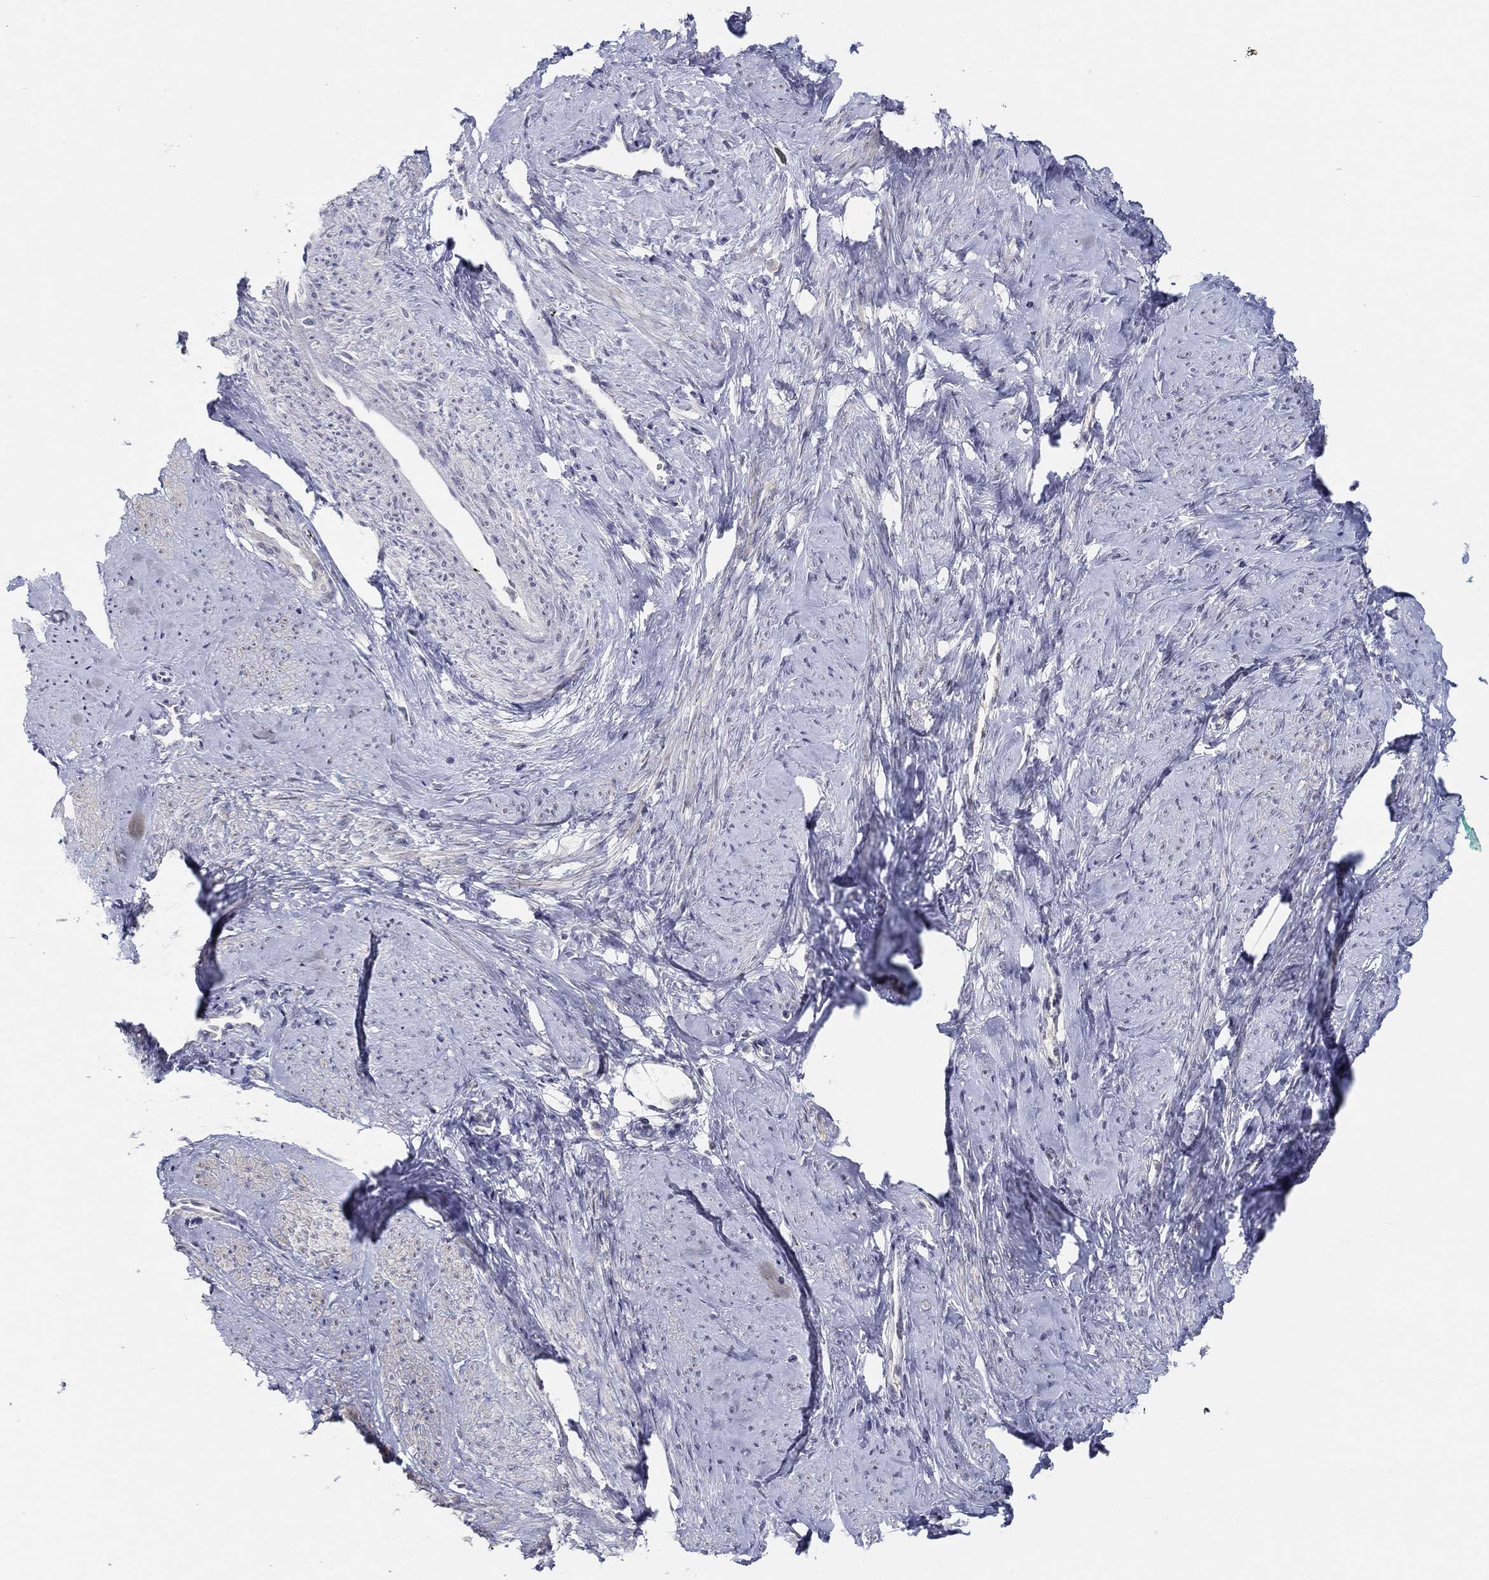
{"staining": {"intensity": "negative", "quantity": "none", "location": "none"}, "tissue": "smooth muscle", "cell_type": "Smooth muscle cells", "image_type": "normal", "snomed": [{"axis": "morphology", "description": "Normal tissue, NOS"}, {"axis": "topography", "description": "Smooth muscle"}], "caption": "Smooth muscle cells show no significant positivity in normal smooth muscle. (DAB IHC visualized using brightfield microscopy, high magnification).", "gene": "ALOX12", "patient": {"sex": "female", "age": 48}}